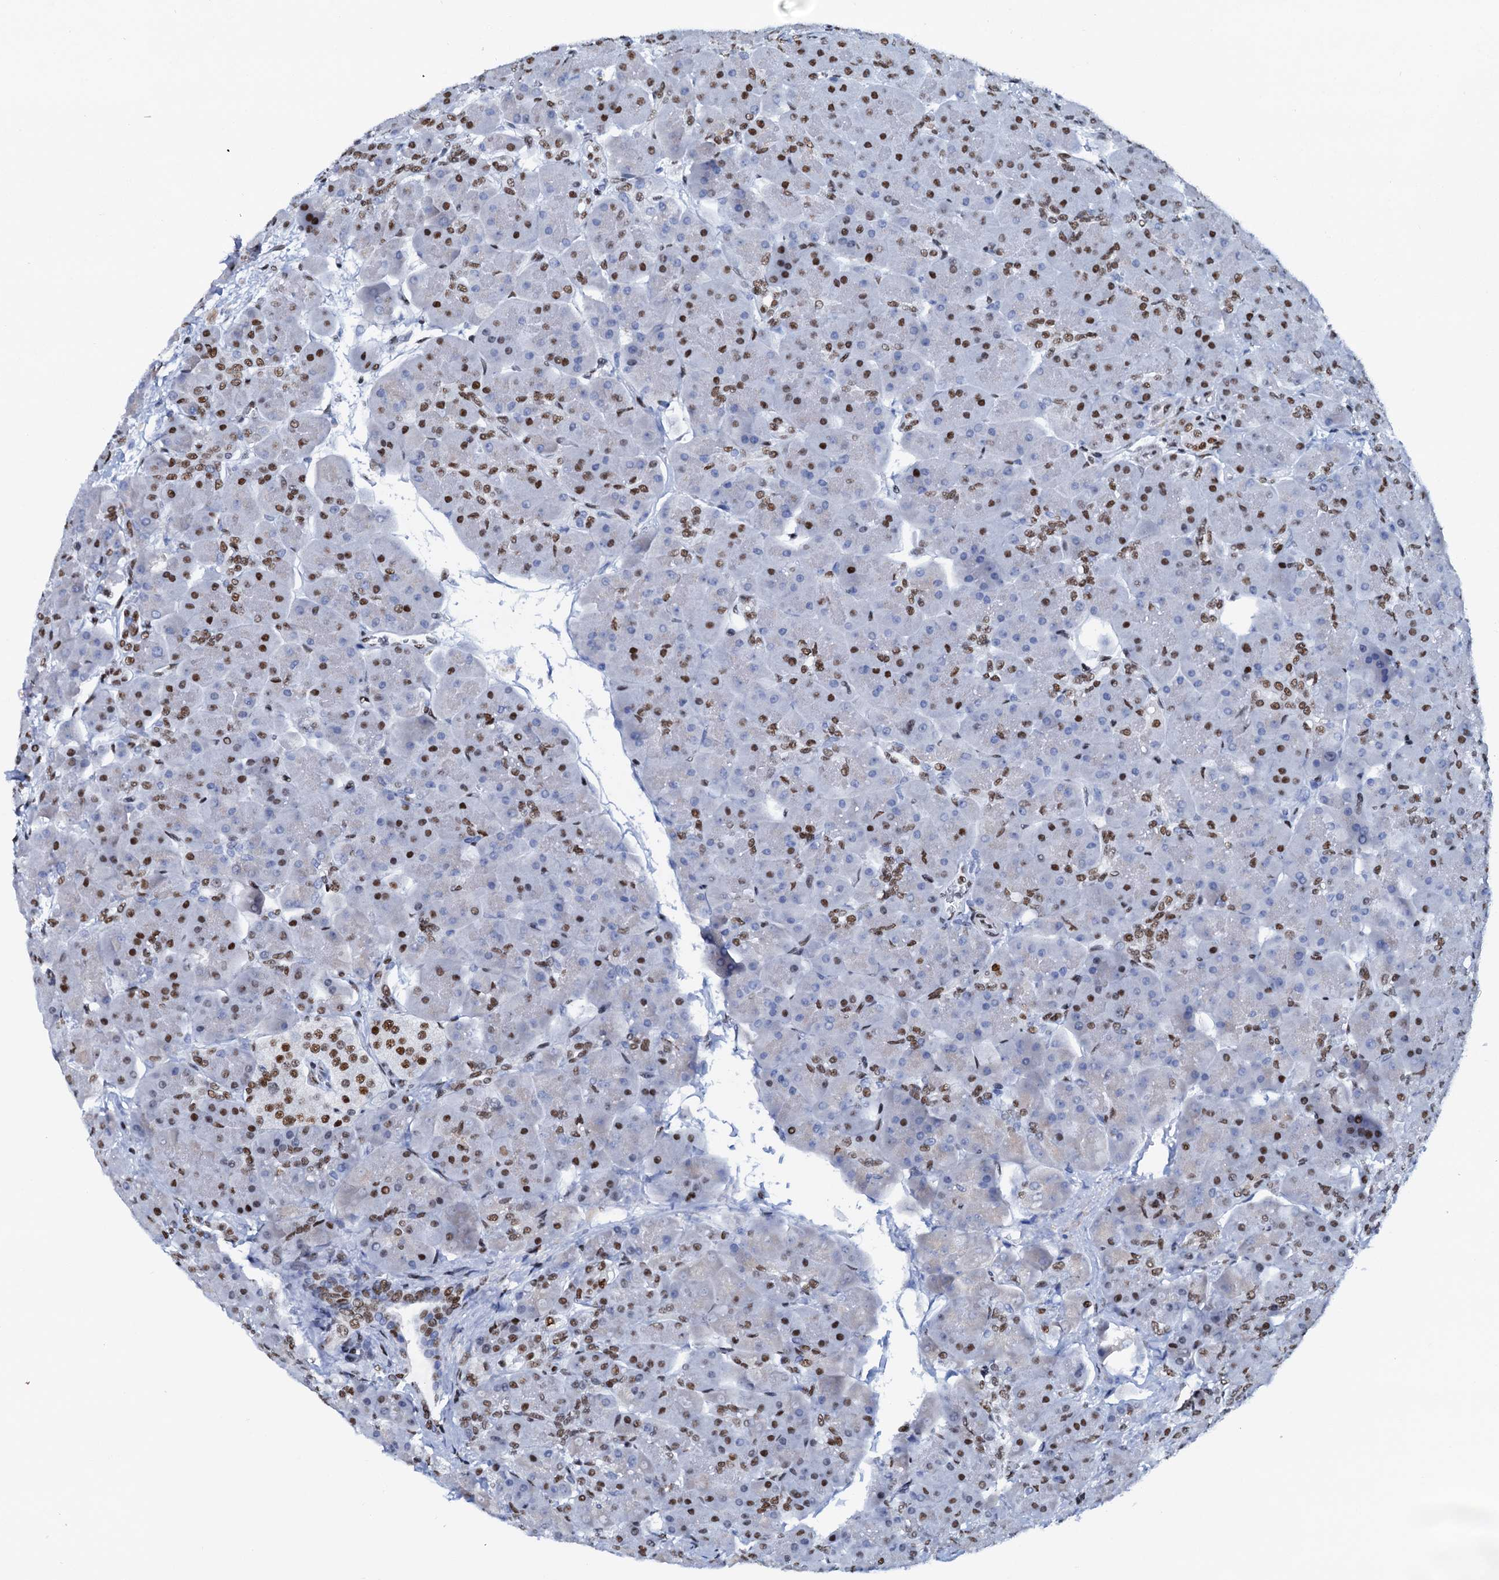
{"staining": {"intensity": "strong", "quantity": "25%-75%", "location": "nuclear"}, "tissue": "pancreas", "cell_type": "Exocrine glandular cells", "image_type": "normal", "snomed": [{"axis": "morphology", "description": "Normal tissue, NOS"}, {"axis": "topography", "description": "Pancreas"}], "caption": "IHC of unremarkable pancreas exhibits high levels of strong nuclear staining in about 25%-75% of exocrine glandular cells.", "gene": "SLTM", "patient": {"sex": "male", "age": 66}}